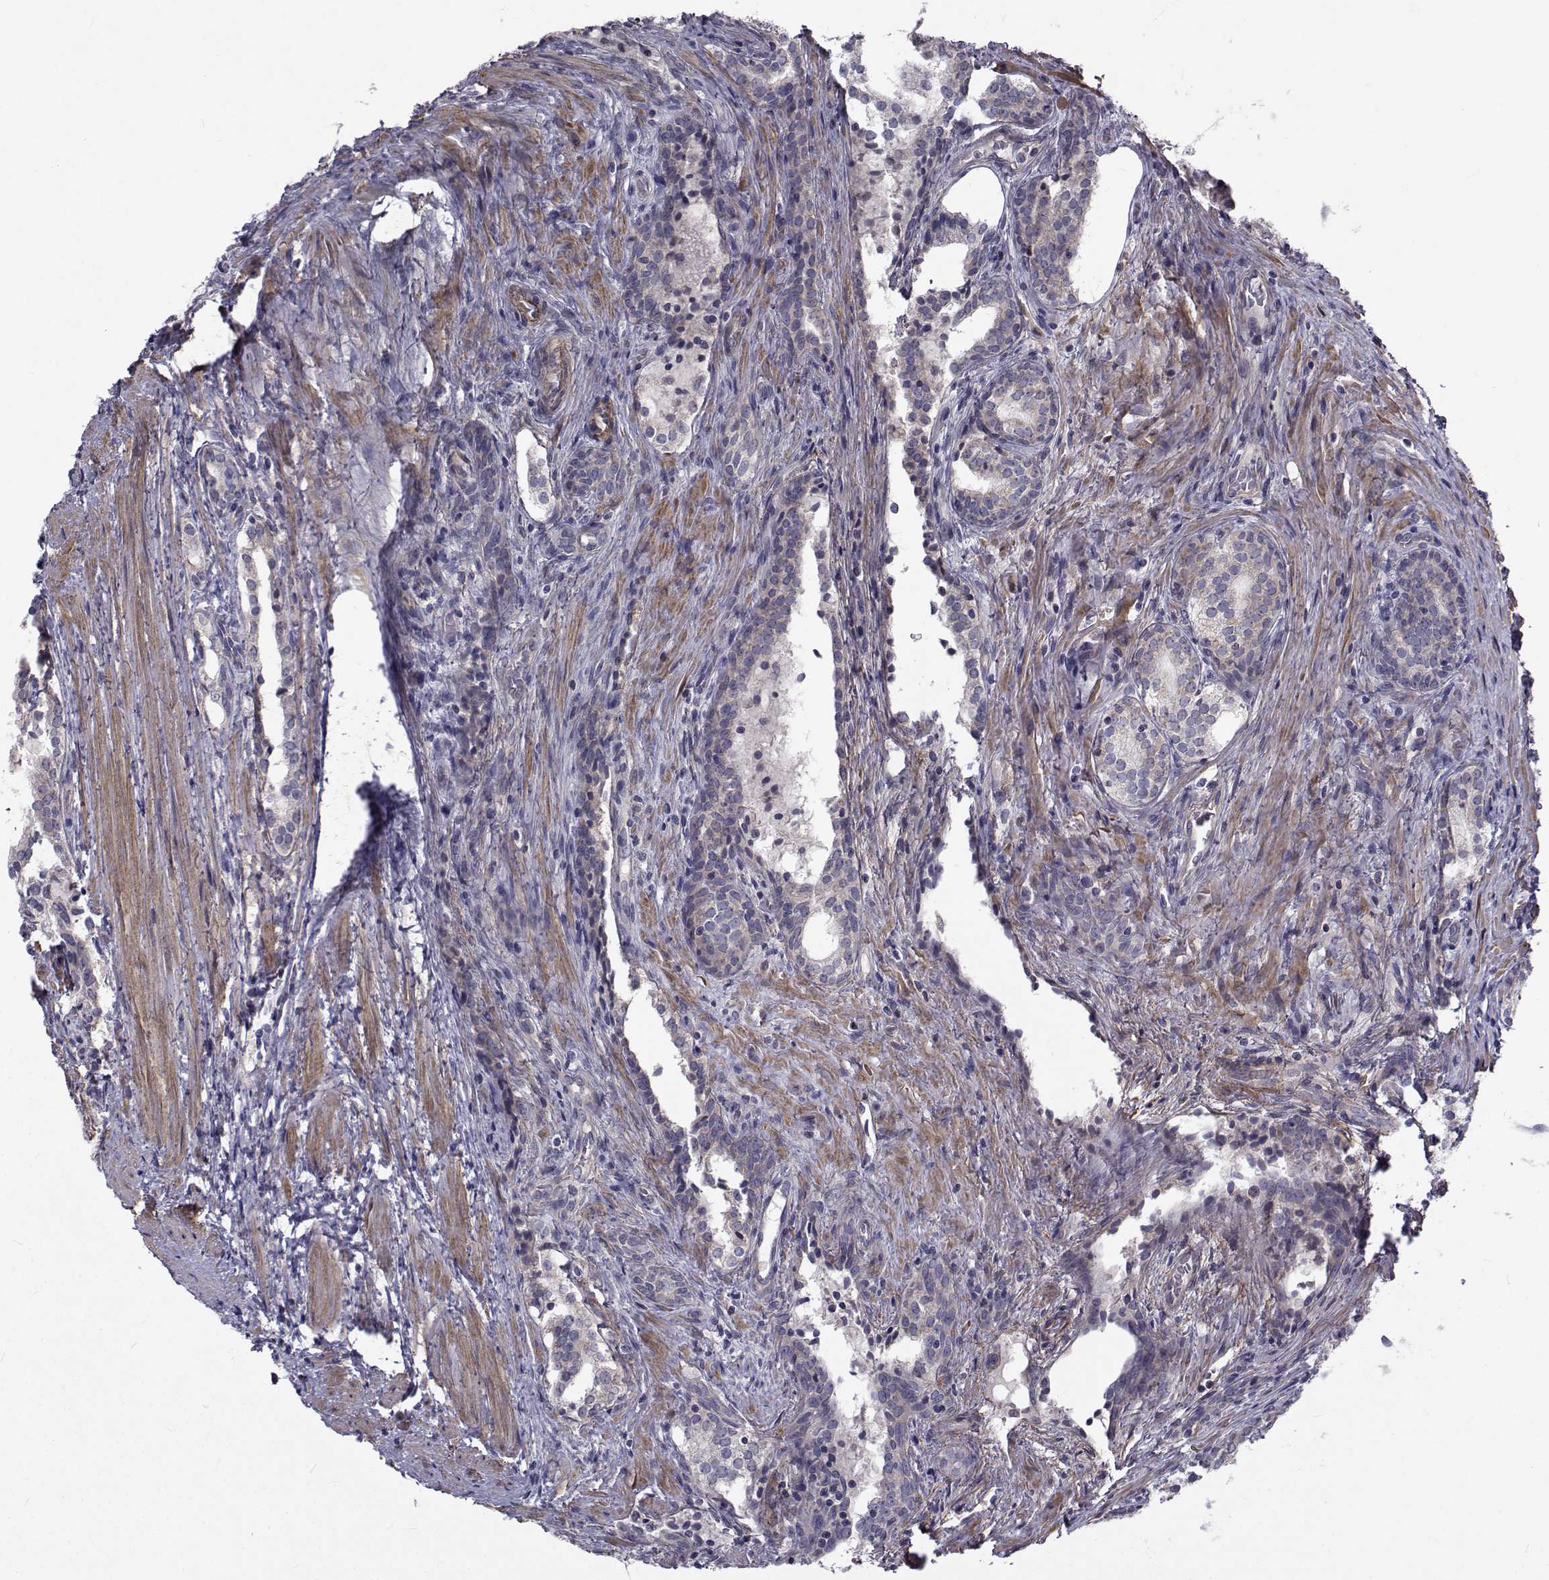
{"staining": {"intensity": "weak", "quantity": "<25%", "location": "cytoplasmic/membranous"}, "tissue": "prostate cancer", "cell_type": "Tumor cells", "image_type": "cancer", "snomed": [{"axis": "morphology", "description": "Adenocarcinoma, NOS"}, {"axis": "morphology", "description": "Adenocarcinoma, High grade"}, {"axis": "topography", "description": "Prostate"}], "caption": "Histopathology image shows no protein positivity in tumor cells of high-grade adenocarcinoma (prostate) tissue. (DAB immunohistochemistry (IHC), high magnification).", "gene": "CFAP74", "patient": {"sex": "male", "age": 61}}